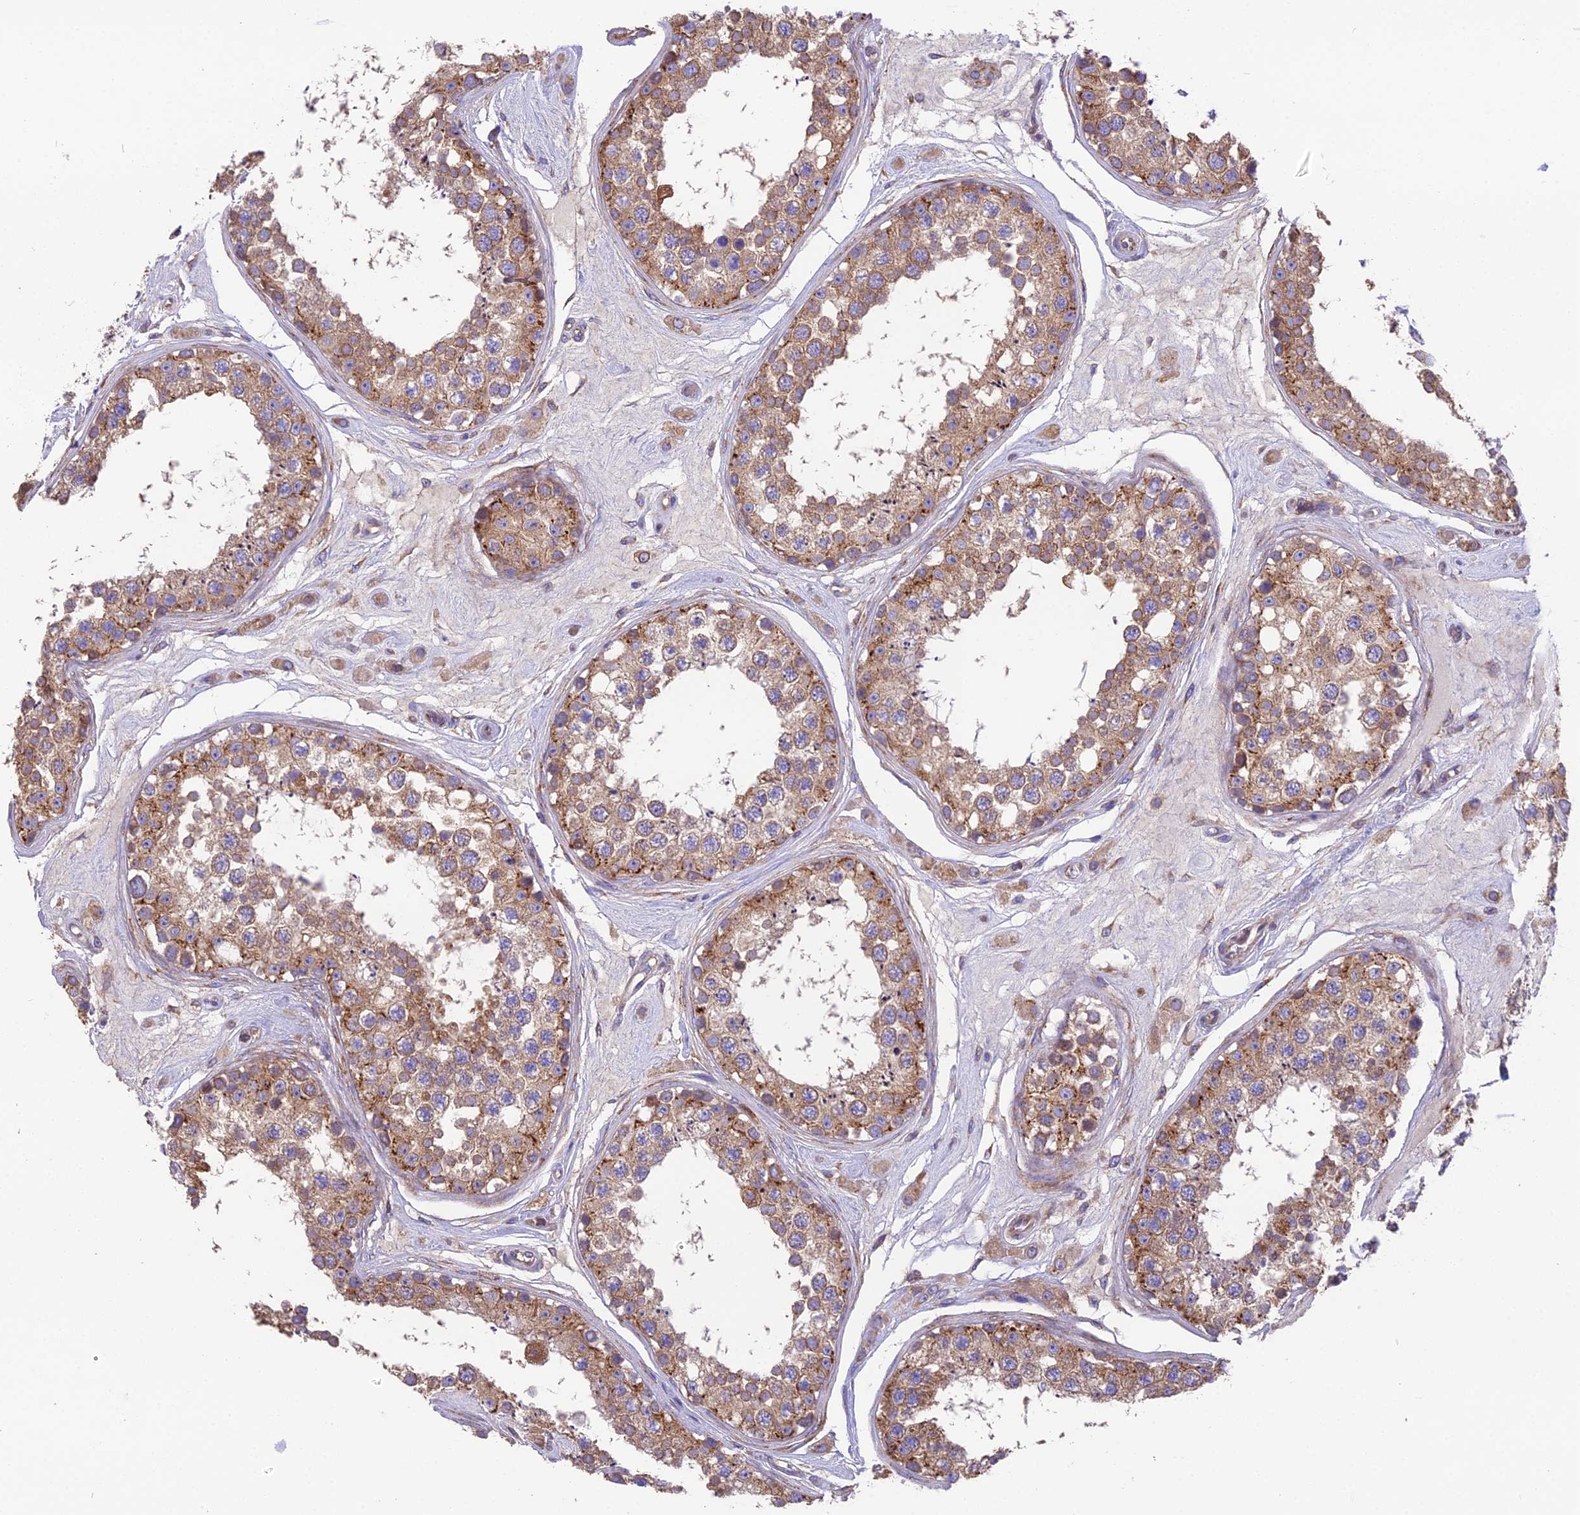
{"staining": {"intensity": "moderate", "quantity": ">75%", "location": "cytoplasmic/membranous"}, "tissue": "testis", "cell_type": "Cells in seminiferous ducts", "image_type": "normal", "snomed": [{"axis": "morphology", "description": "Normal tissue, NOS"}, {"axis": "topography", "description": "Testis"}], "caption": "Immunohistochemical staining of unremarkable testis shows medium levels of moderate cytoplasmic/membranous staining in about >75% of cells in seminiferous ducts. Nuclei are stained in blue.", "gene": "BLOC1S4", "patient": {"sex": "male", "age": 25}}